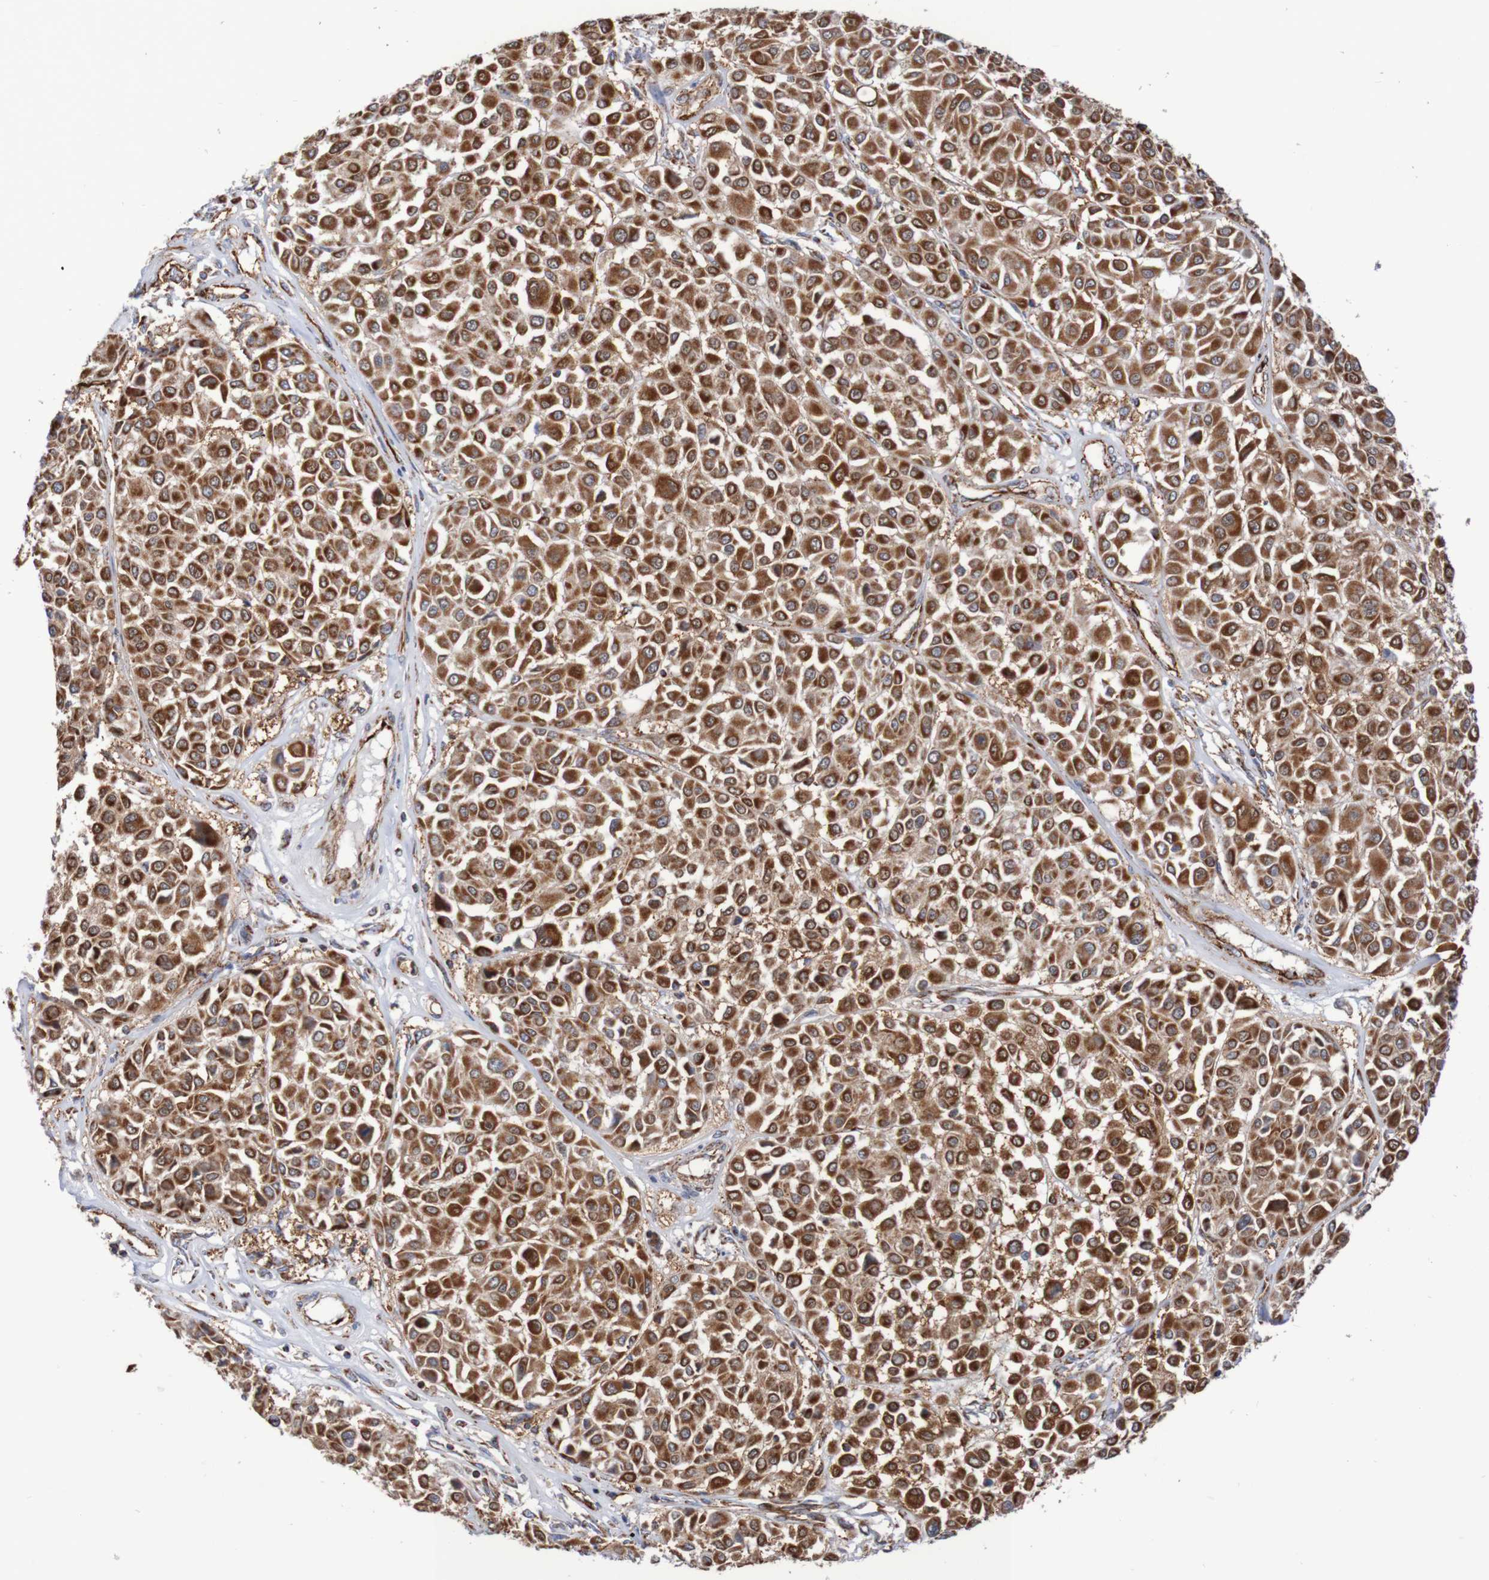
{"staining": {"intensity": "strong", "quantity": ">75%", "location": "cytoplasmic/membranous"}, "tissue": "melanoma", "cell_type": "Tumor cells", "image_type": "cancer", "snomed": [{"axis": "morphology", "description": "Malignant melanoma, Metastatic site"}, {"axis": "topography", "description": "Soft tissue"}], "caption": "A brown stain highlights strong cytoplasmic/membranous staining of a protein in melanoma tumor cells.", "gene": "MMEL1", "patient": {"sex": "male", "age": 41}}